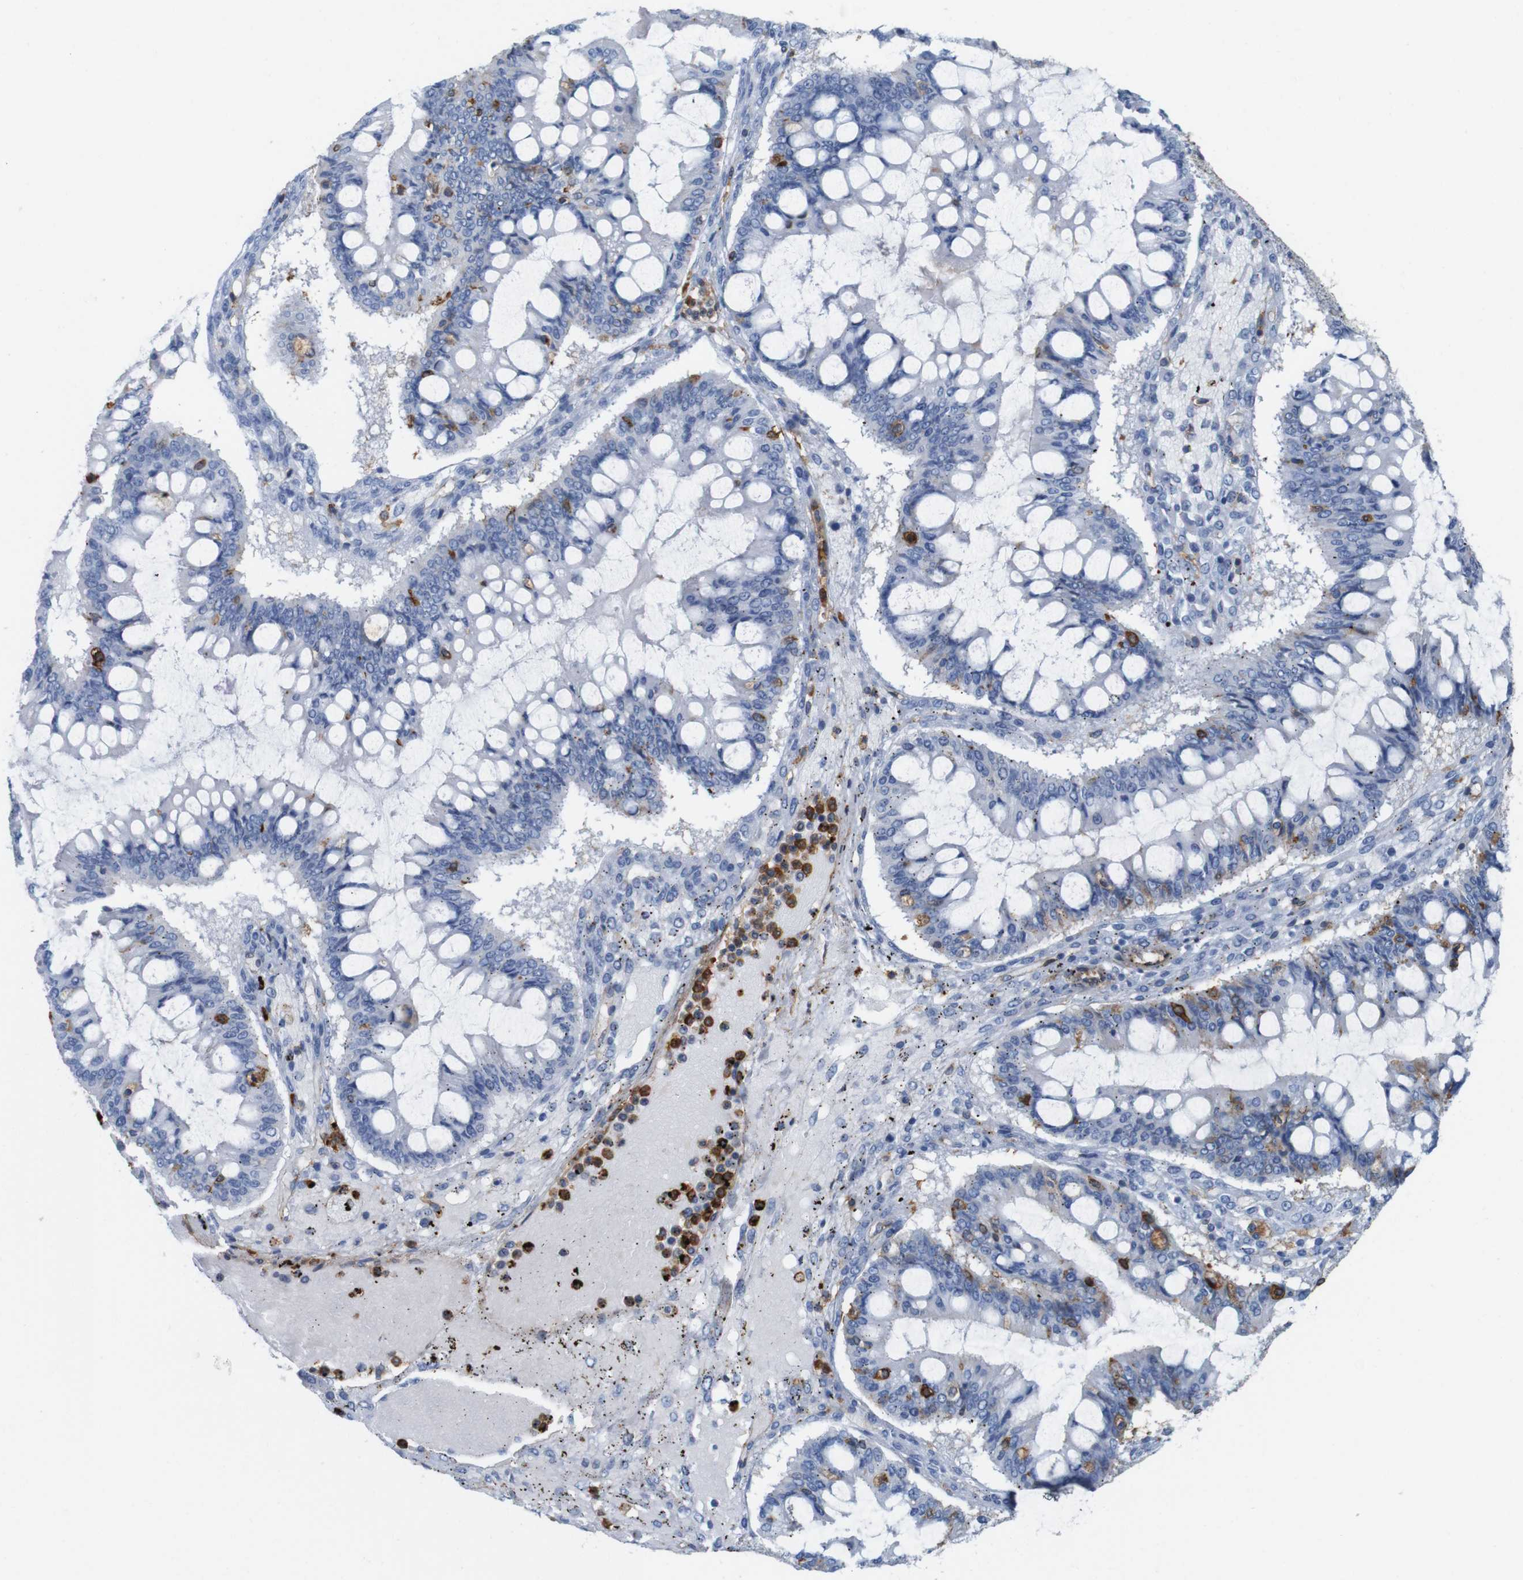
{"staining": {"intensity": "negative", "quantity": "none", "location": "none"}, "tissue": "ovarian cancer", "cell_type": "Tumor cells", "image_type": "cancer", "snomed": [{"axis": "morphology", "description": "Cystadenocarcinoma, mucinous, NOS"}, {"axis": "topography", "description": "Ovary"}], "caption": "The IHC image has no significant positivity in tumor cells of ovarian mucinous cystadenocarcinoma tissue.", "gene": "ANXA1", "patient": {"sex": "female", "age": 73}}